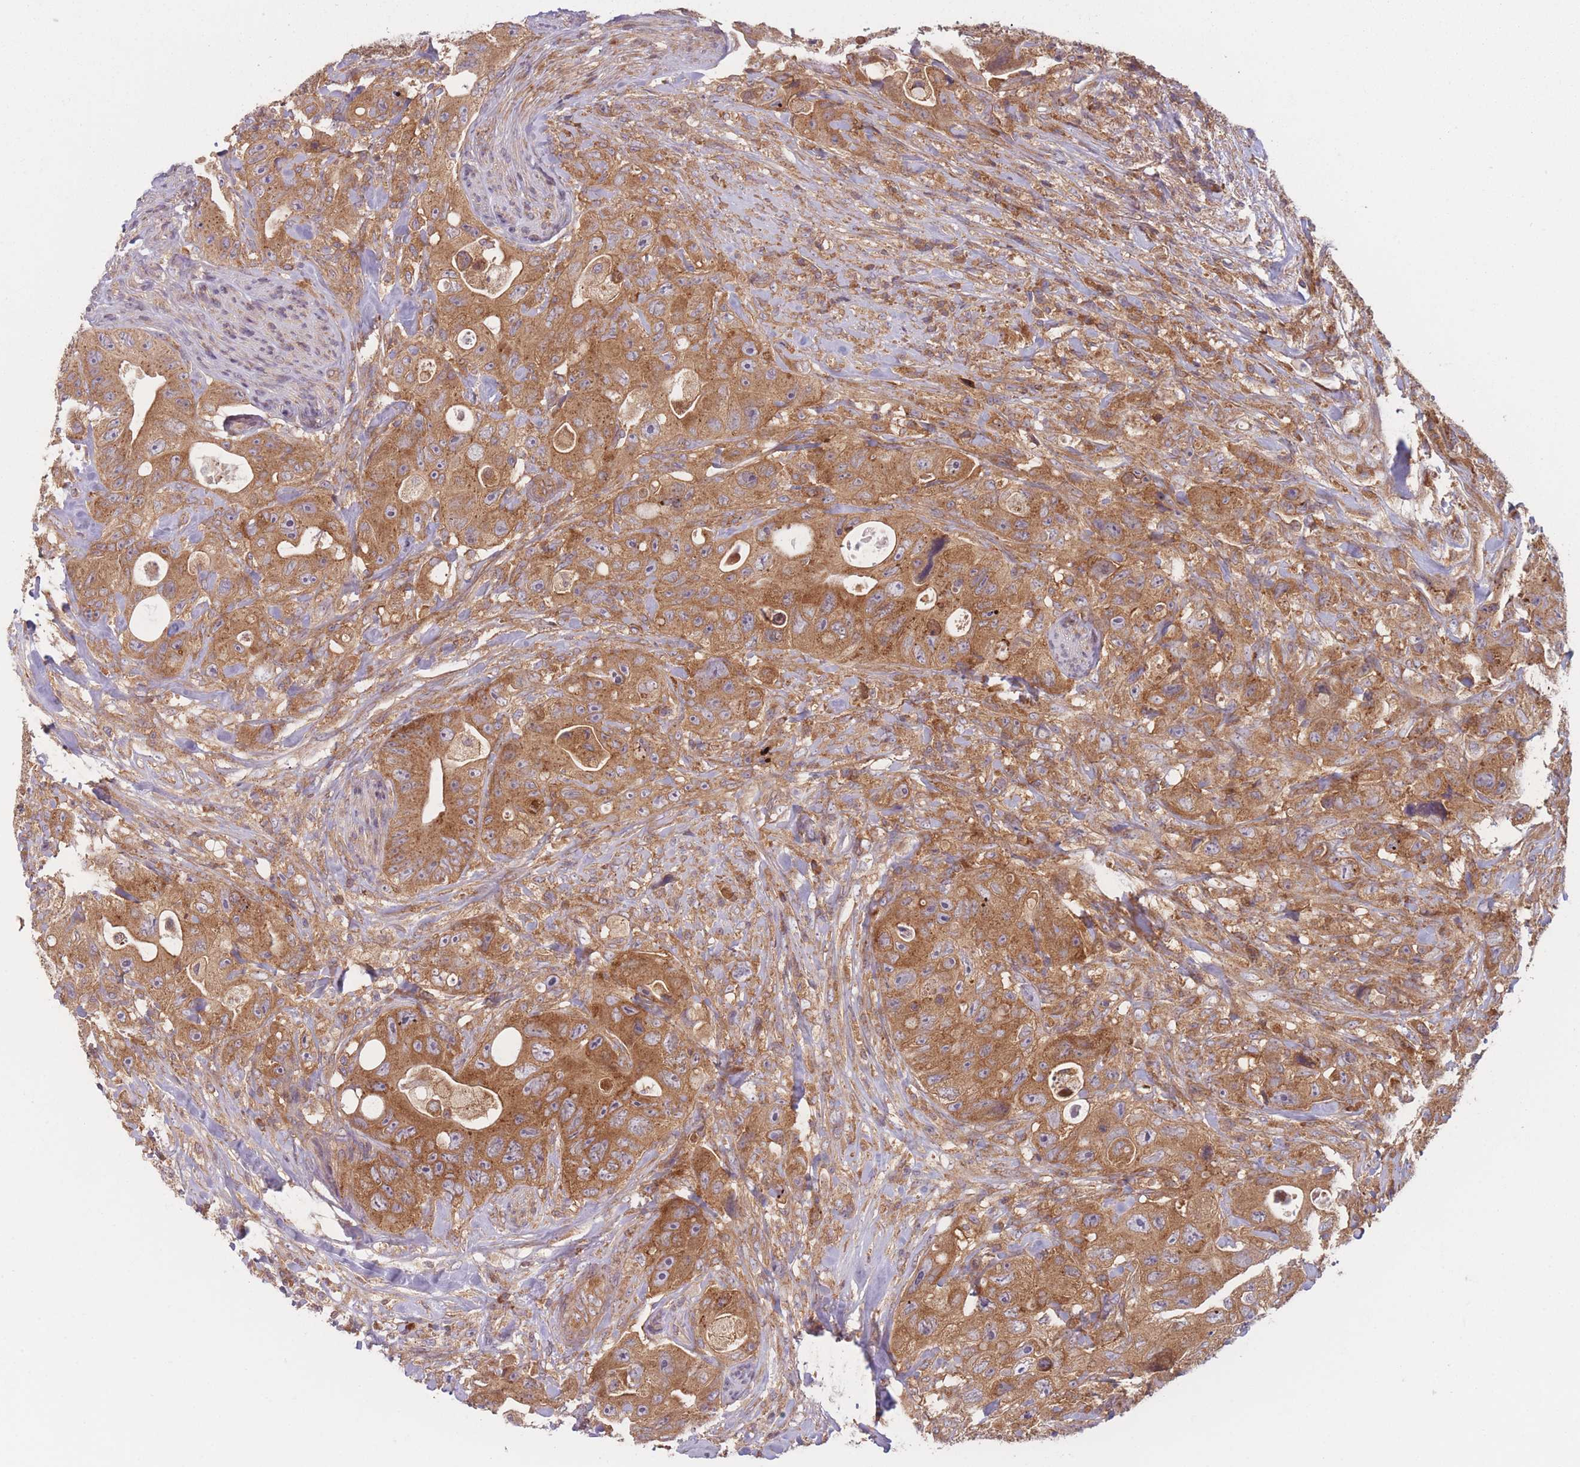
{"staining": {"intensity": "moderate", "quantity": ">75%", "location": "cytoplasmic/membranous"}, "tissue": "colorectal cancer", "cell_type": "Tumor cells", "image_type": "cancer", "snomed": [{"axis": "morphology", "description": "Adenocarcinoma, NOS"}, {"axis": "topography", "description": "Colon"}], "caption": "Immunohistochemical staining of human adenocarcinoma (colorectal) exhibits moderate cytoplasmic/membranous protein staining in about >75% of tumor cells. (DAB IHC with brightfield microscopy, high magnification).", "gene": "WASHC2A", "patient": {"sex": "female", "age": 46}}